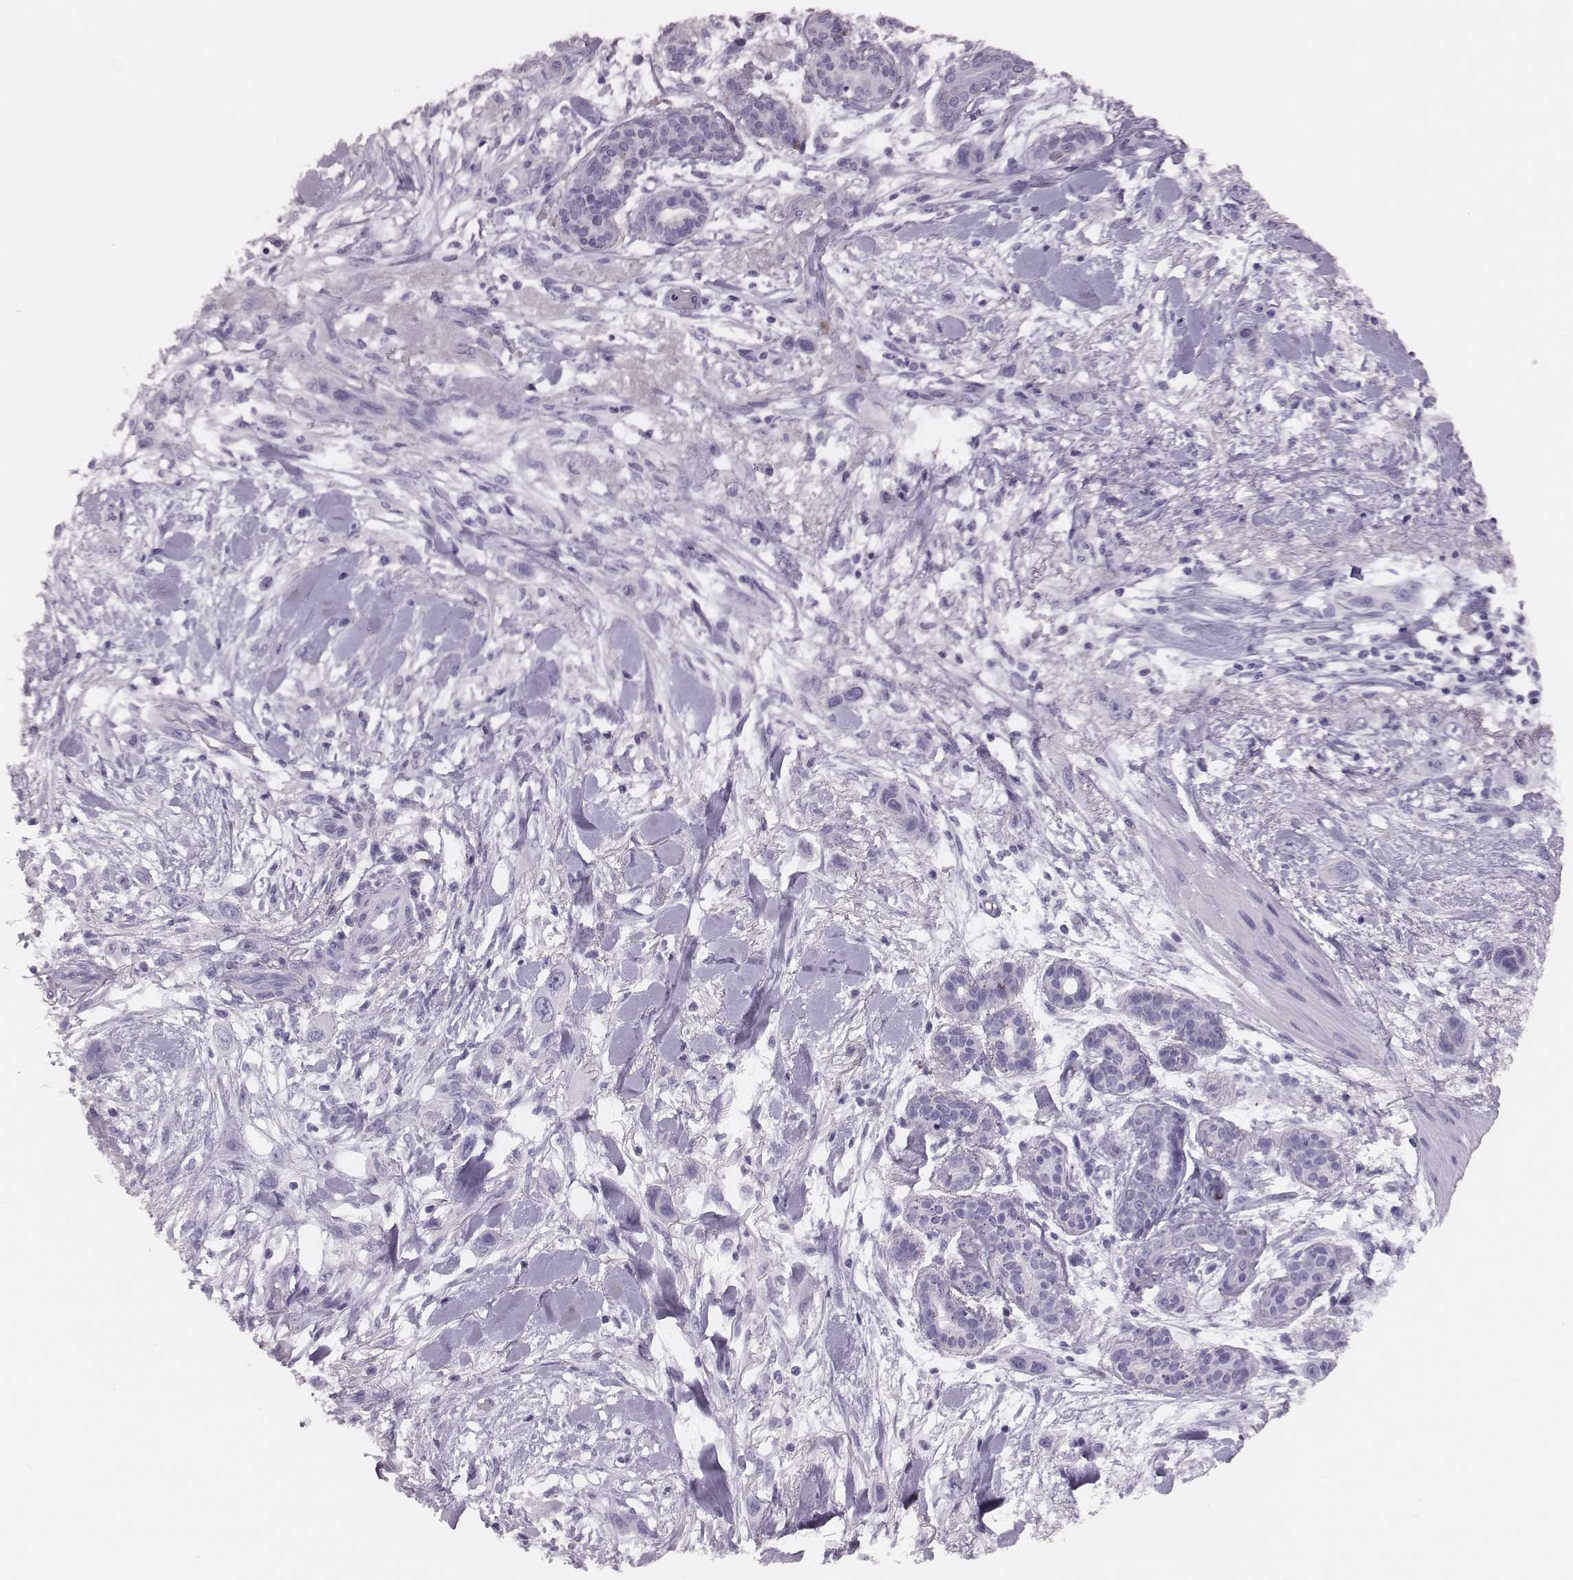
{"staining": {"intensity": "negative", "quantity": "none", "location": "none"}, "tissue": "skin cancer", "cell_type": "Tumor cells", "image_type": "cancer", "snomed": [{"axis": "morphology", "description": "Squamous cell carcinoma, NOS"}, {"axis": "topography", "description": "Skin"}], "caption": "The micrograph displays no significant staining in tumor cells of skin cancer.", "gene": "H1-6", "patient": {"sex": "male", "age": 79}}